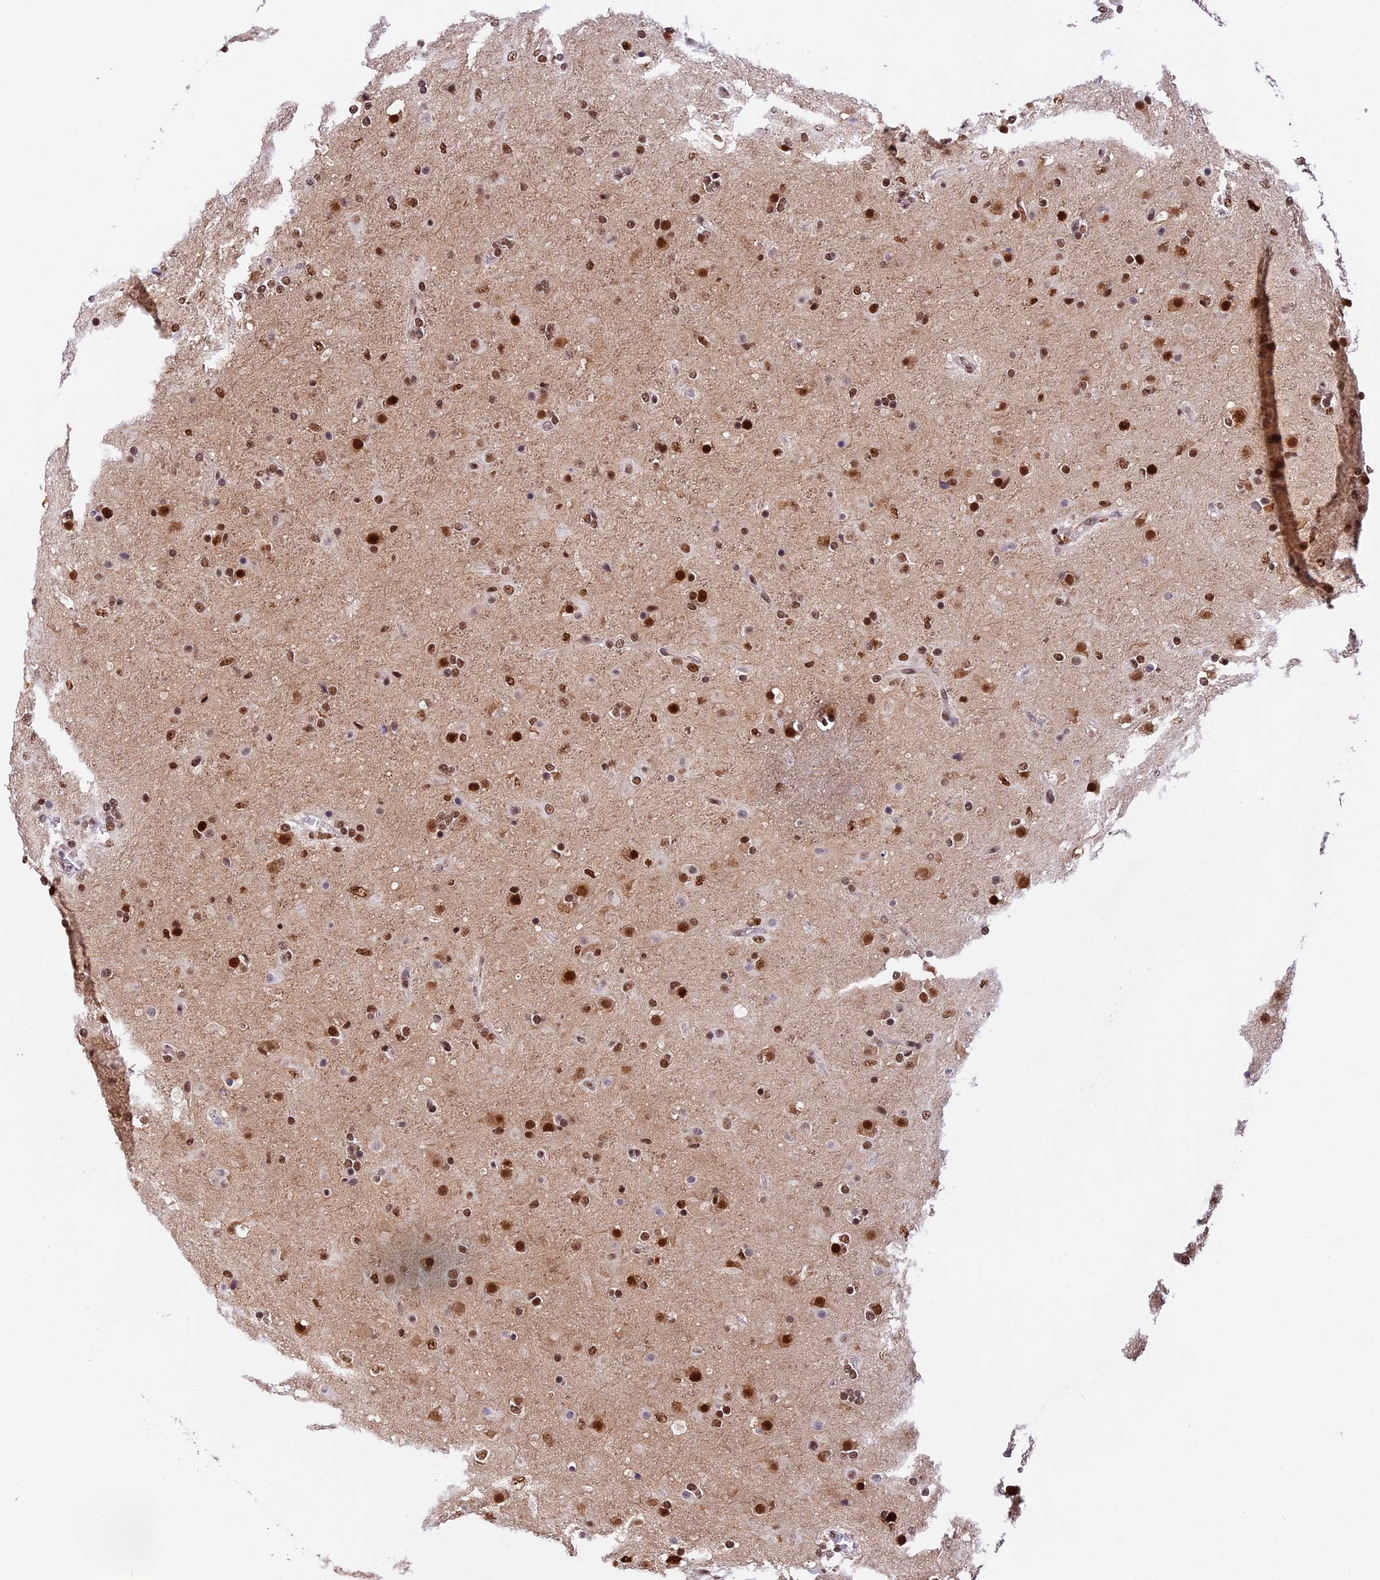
{"staining": {"intensity": "strong", "quantity": "25%-75%", "location": "nuclear"}, "tissue": "glioma", "cell_type": "Tumor cells", "image_type": "cancer", "snomed": [{"axis": "morphology", "description": "Glioma, malignant, Low grade"}, {"axis": "topography", "description": "Brain"}], "caption": "Immunohistochemical staining of human malignant glioma (low-grade) reveals strong nuclear protein staining in approximately 25%-75% of tumor cells.", "gene": "RAMAC", "patient": {"sex": "male", "age": 65}}